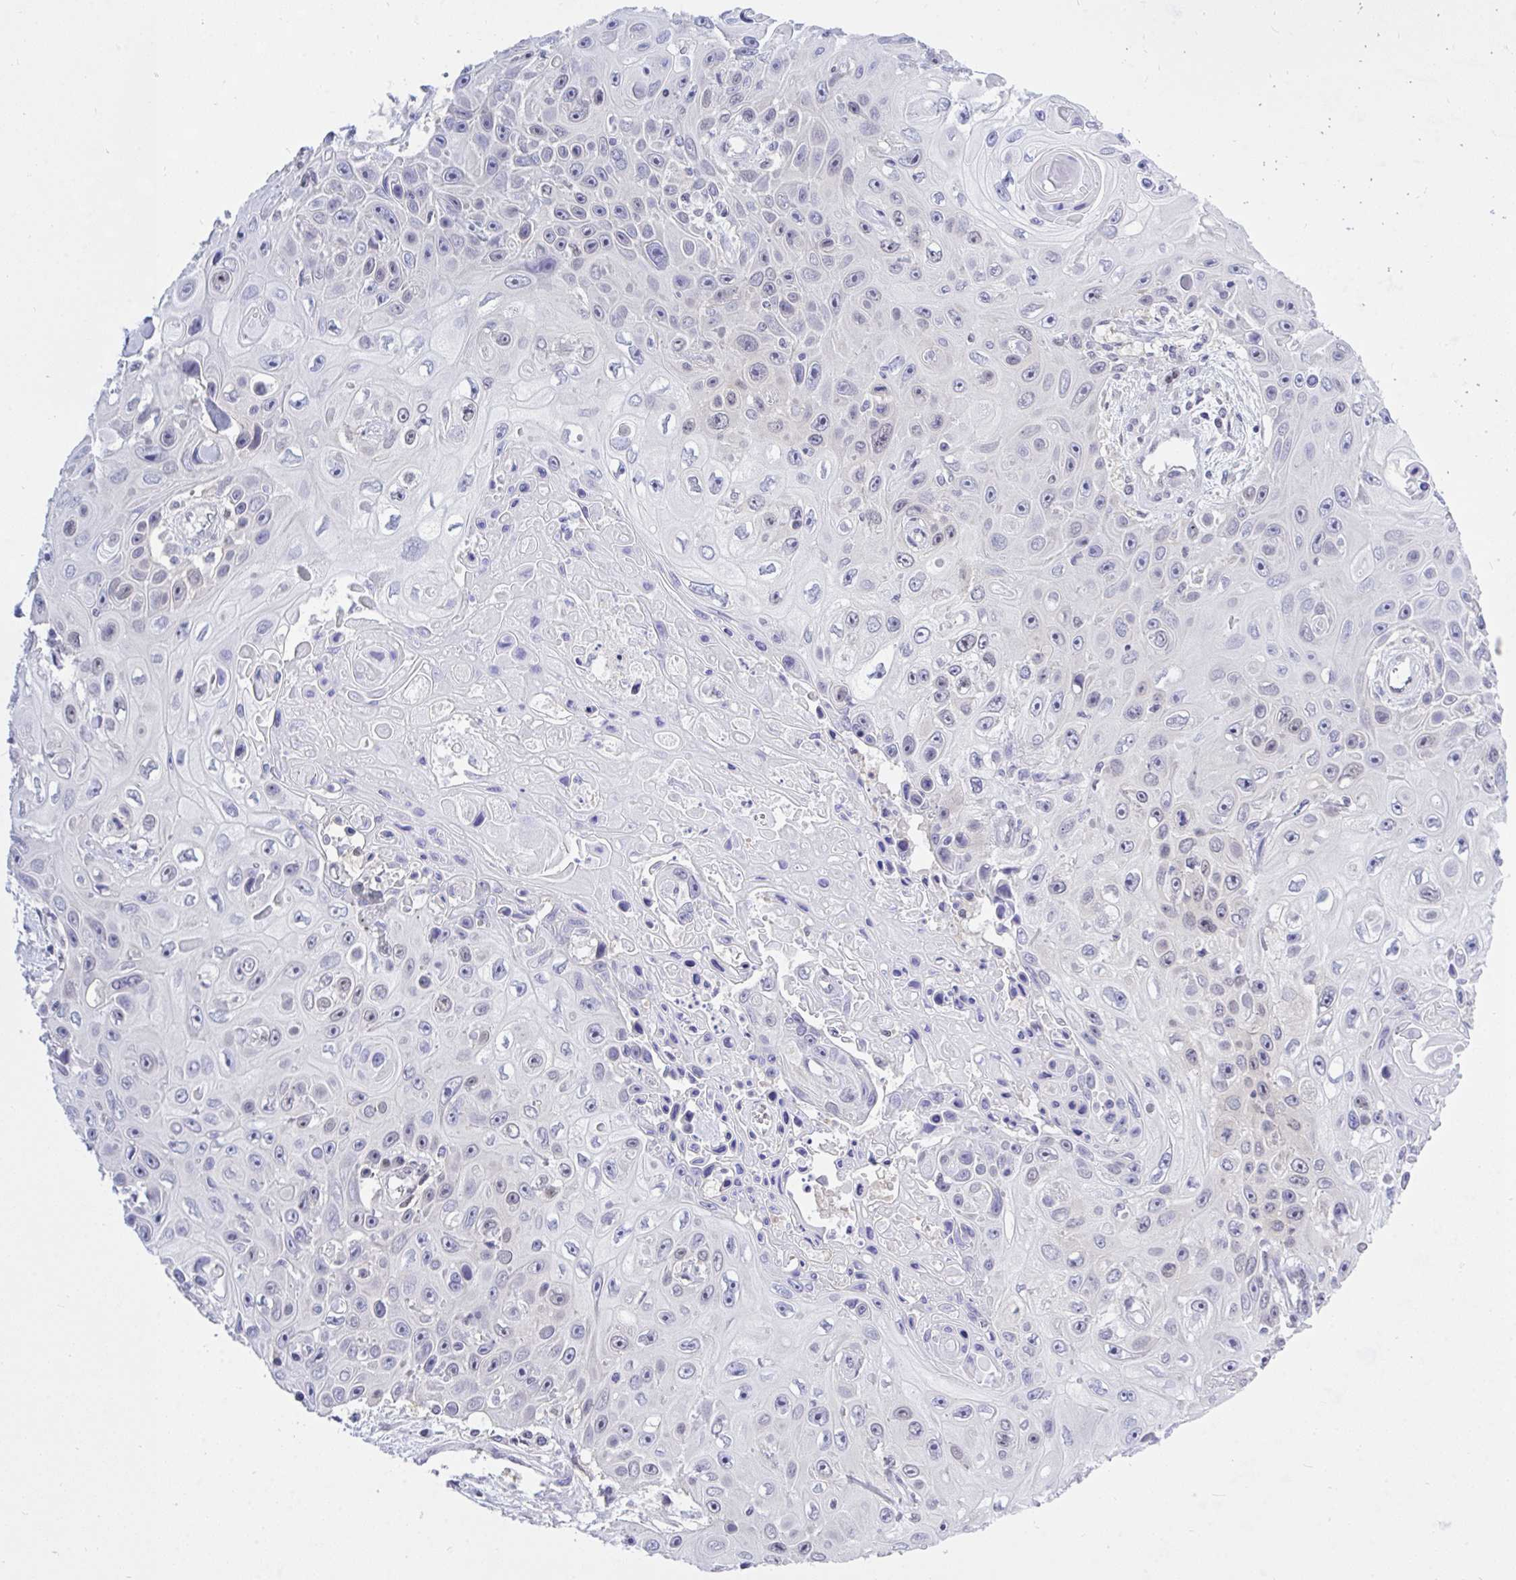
{"staining": {"intensity": "negative", "quantity": "none", "location": "none"}, "tissue": "skin cancer", "cell_type": "Tumor cells", "image_type": "cancer", "snomed": [{"axis": "morphology", "description": "Squamous cell carcinoma, NOS"}, {"axis": "topography", "description": "Skin"}], "caption": "Tumor cells are negative for protein expression in human squamous cell carcinoma (skin). (DAB IHC visualized using brightfield microscopy, high magnification).", "gene": "THOP1", "patient": {"sex": "male", "age": 82}}